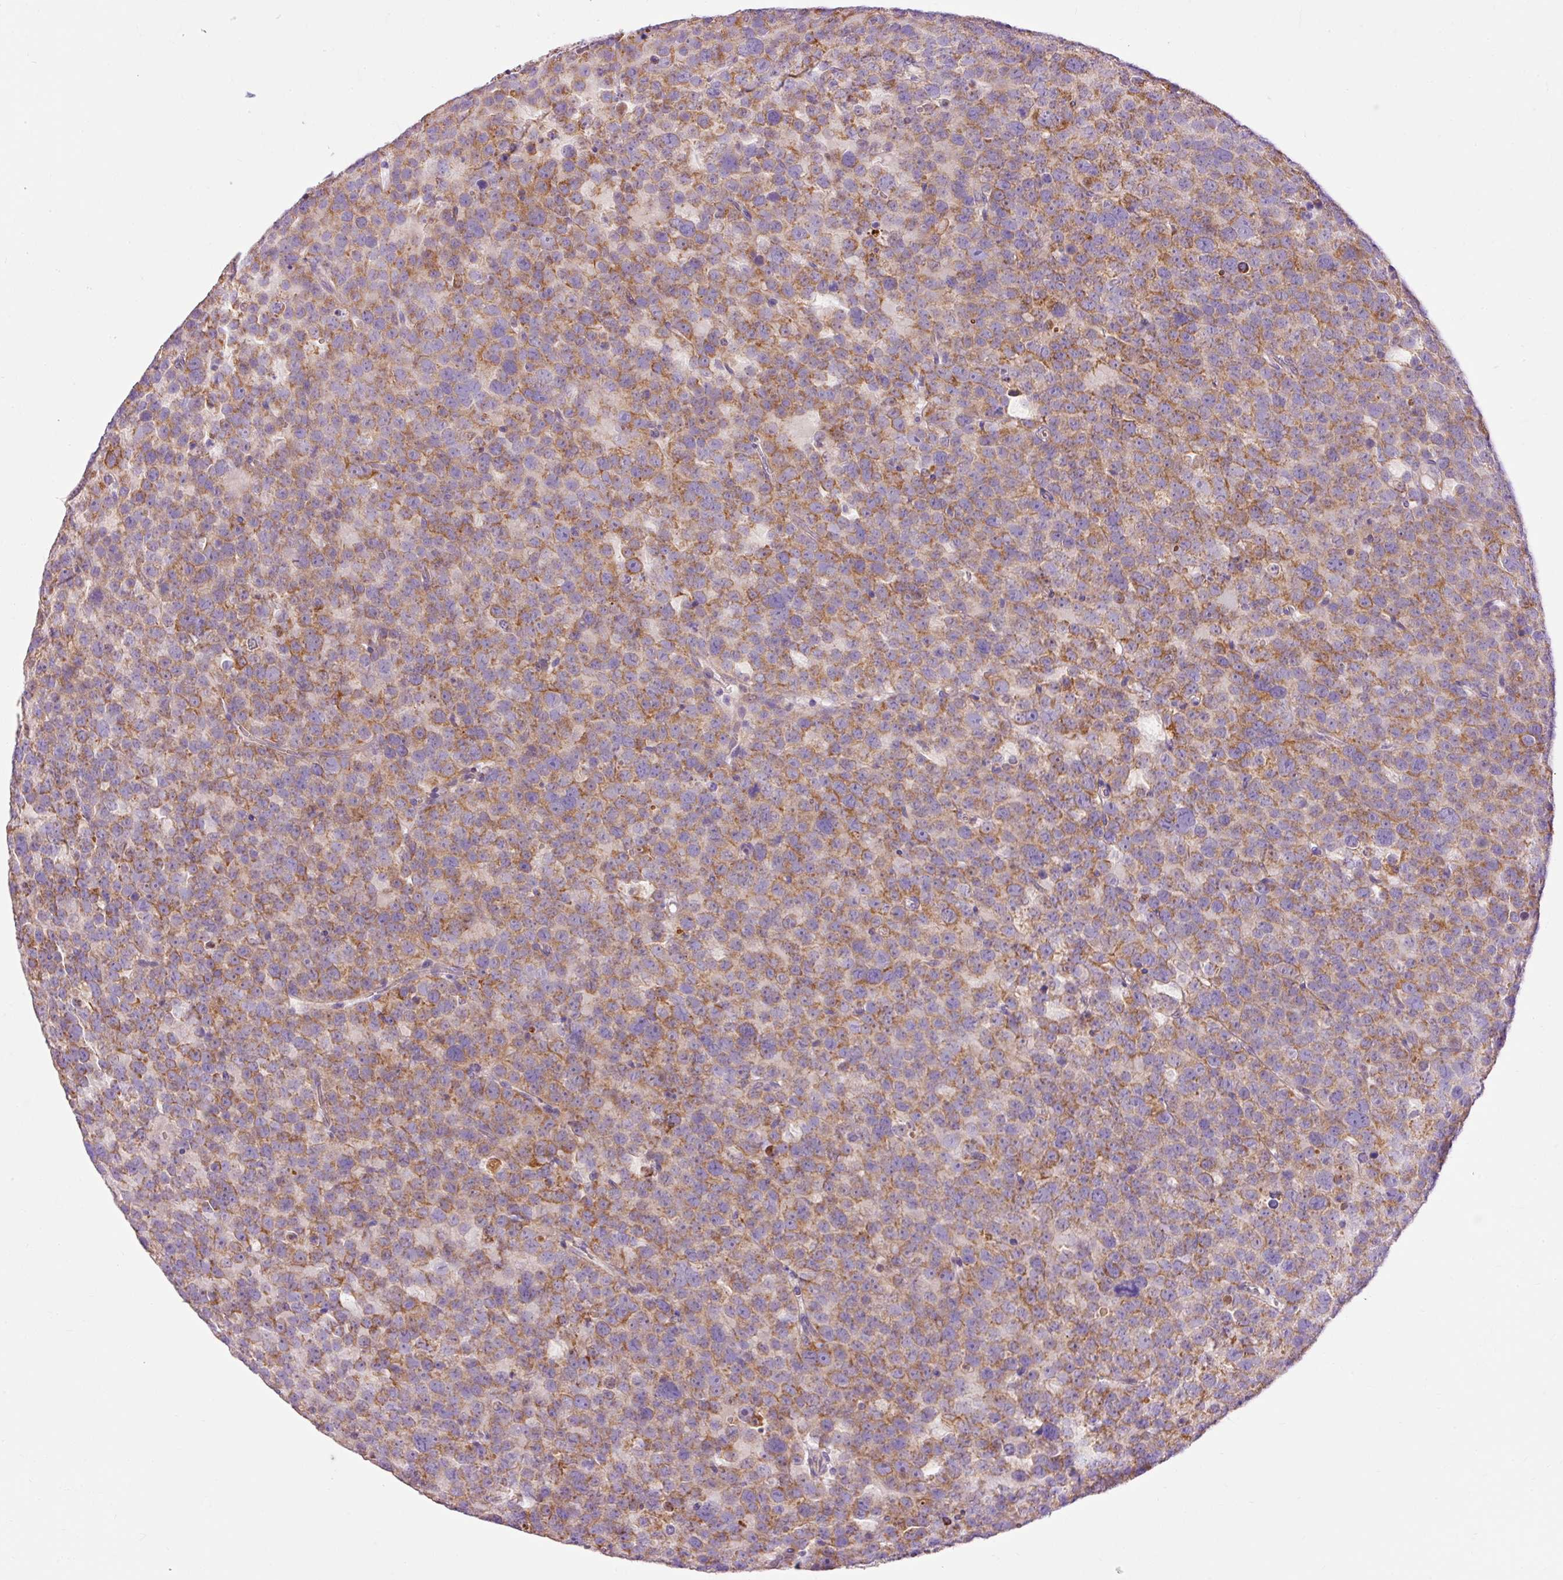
{"staining": {"intensity": "moderate", "quantity": ">75%", "location": "cytoplasmic/membranous"}, "tissue": "testis cancer", "cell_type": "Tumor cells", "image_type": "cancer", "snomed": [{"axis": "morphology", "description": "Seminoma, NOS"}, {"axis": "topography", "description": "Testis"}], "caption": "Immunohistochemistry photomicrograph of neoplastic tissue: testis cancer (seminoma) stained using immunohistochemistry (IHC) displays medium levels of moderate protein expression localized specifically in the cytoplasmic/membranous of tumor cells, appearing as a cytoplasmic/membranous brown color.", "gene": "IMMT", "patient": {"sex": "male", "age": 71}}